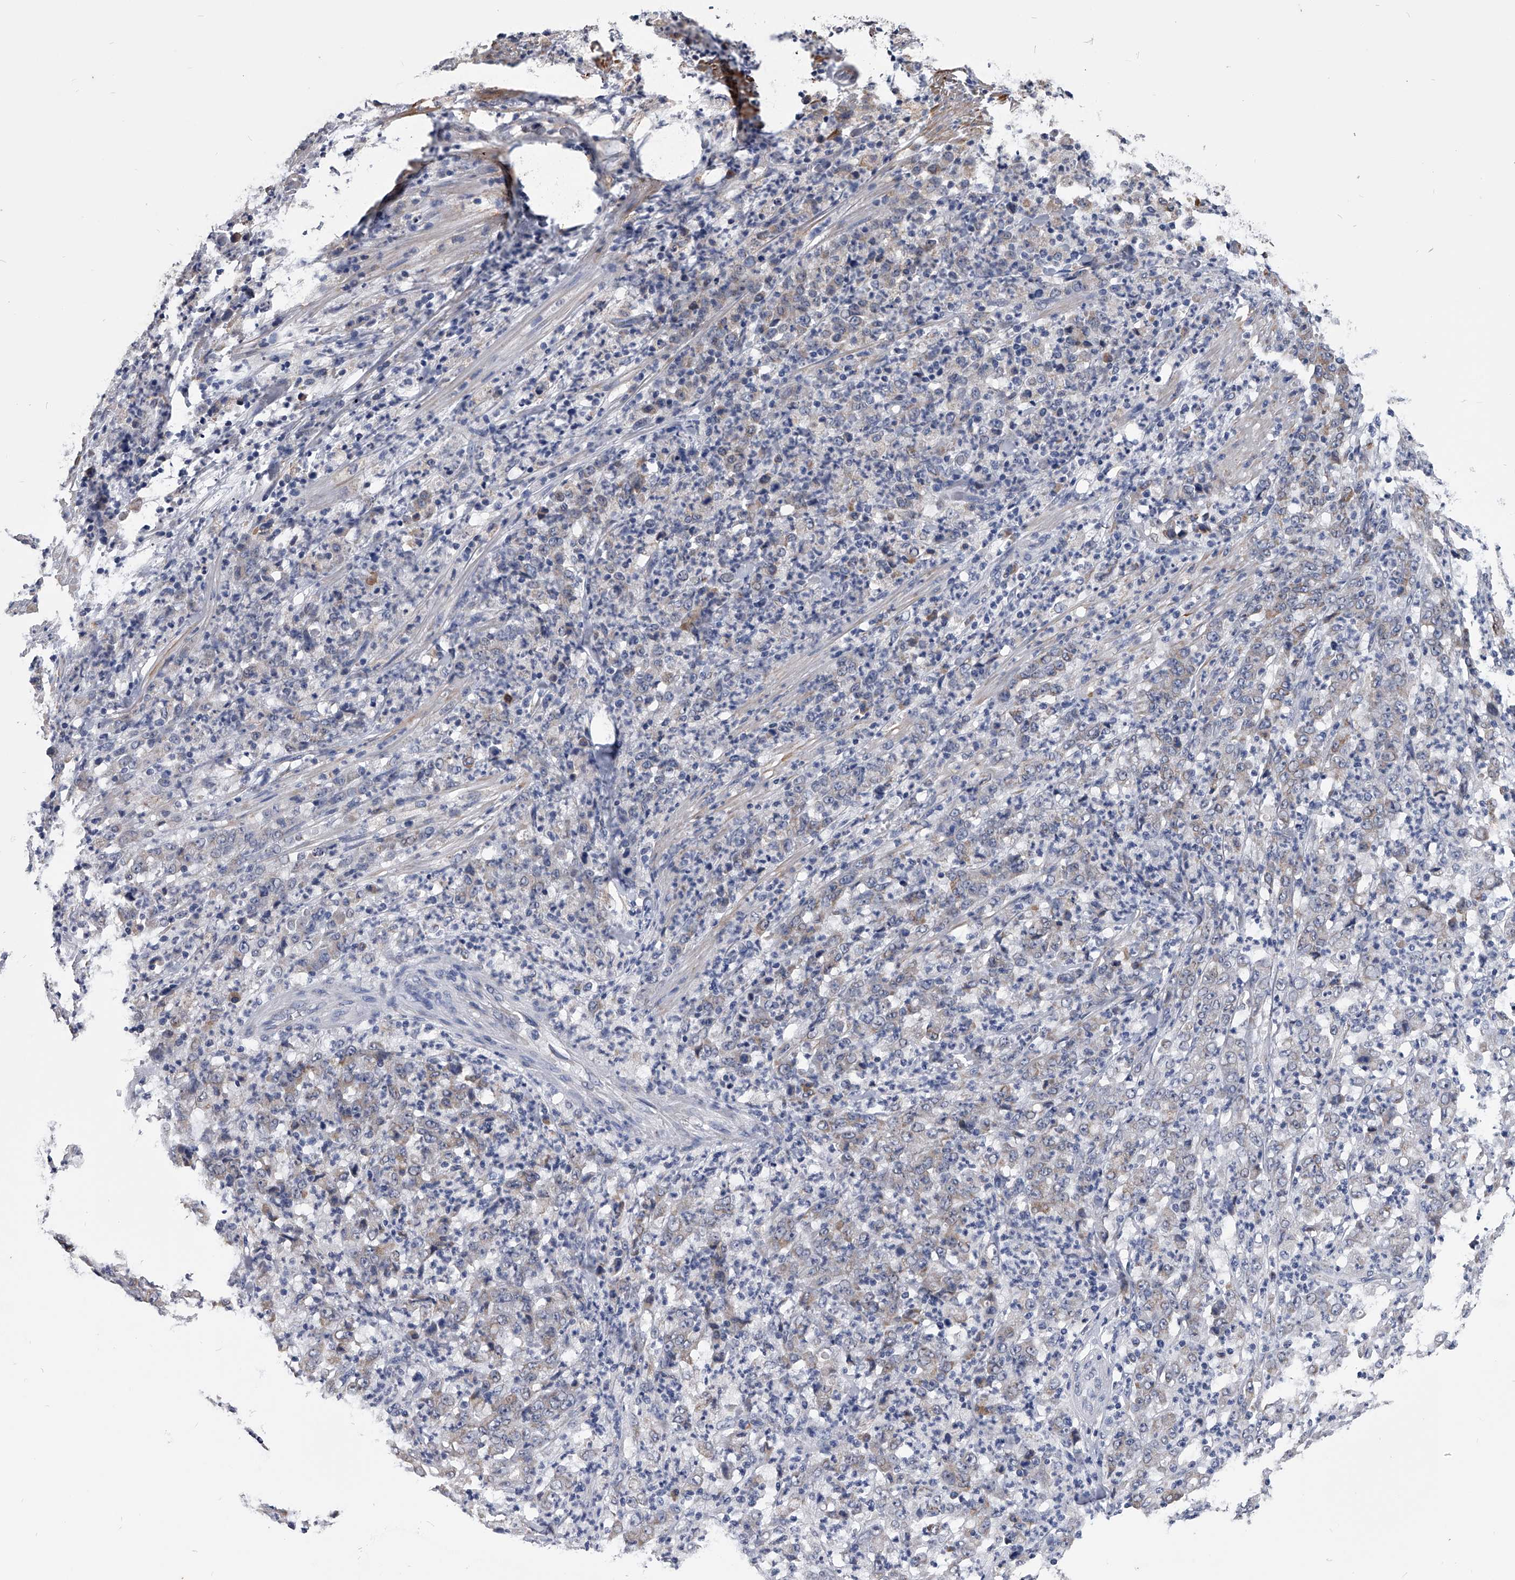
{"staining": {"intensity": "weak", "quantity": "<25%", "location": "cytoplasmic/membranous"}, "tissue": "stomach cancer", "cell_type": "Tumor cells", "image_type": "cancer", "snomed": [{"axis": "morphology", "description": "Adenocarcinoma, NOS"}, {"axis": "topography", "description": "Stomach, lower"}], "caption": "Protein analysis of adenocarcinoma (stomach) exhibits no significant staining in tumor cells.", "gene": "OAT", "patient": {"sex": "female", "age": 71}}